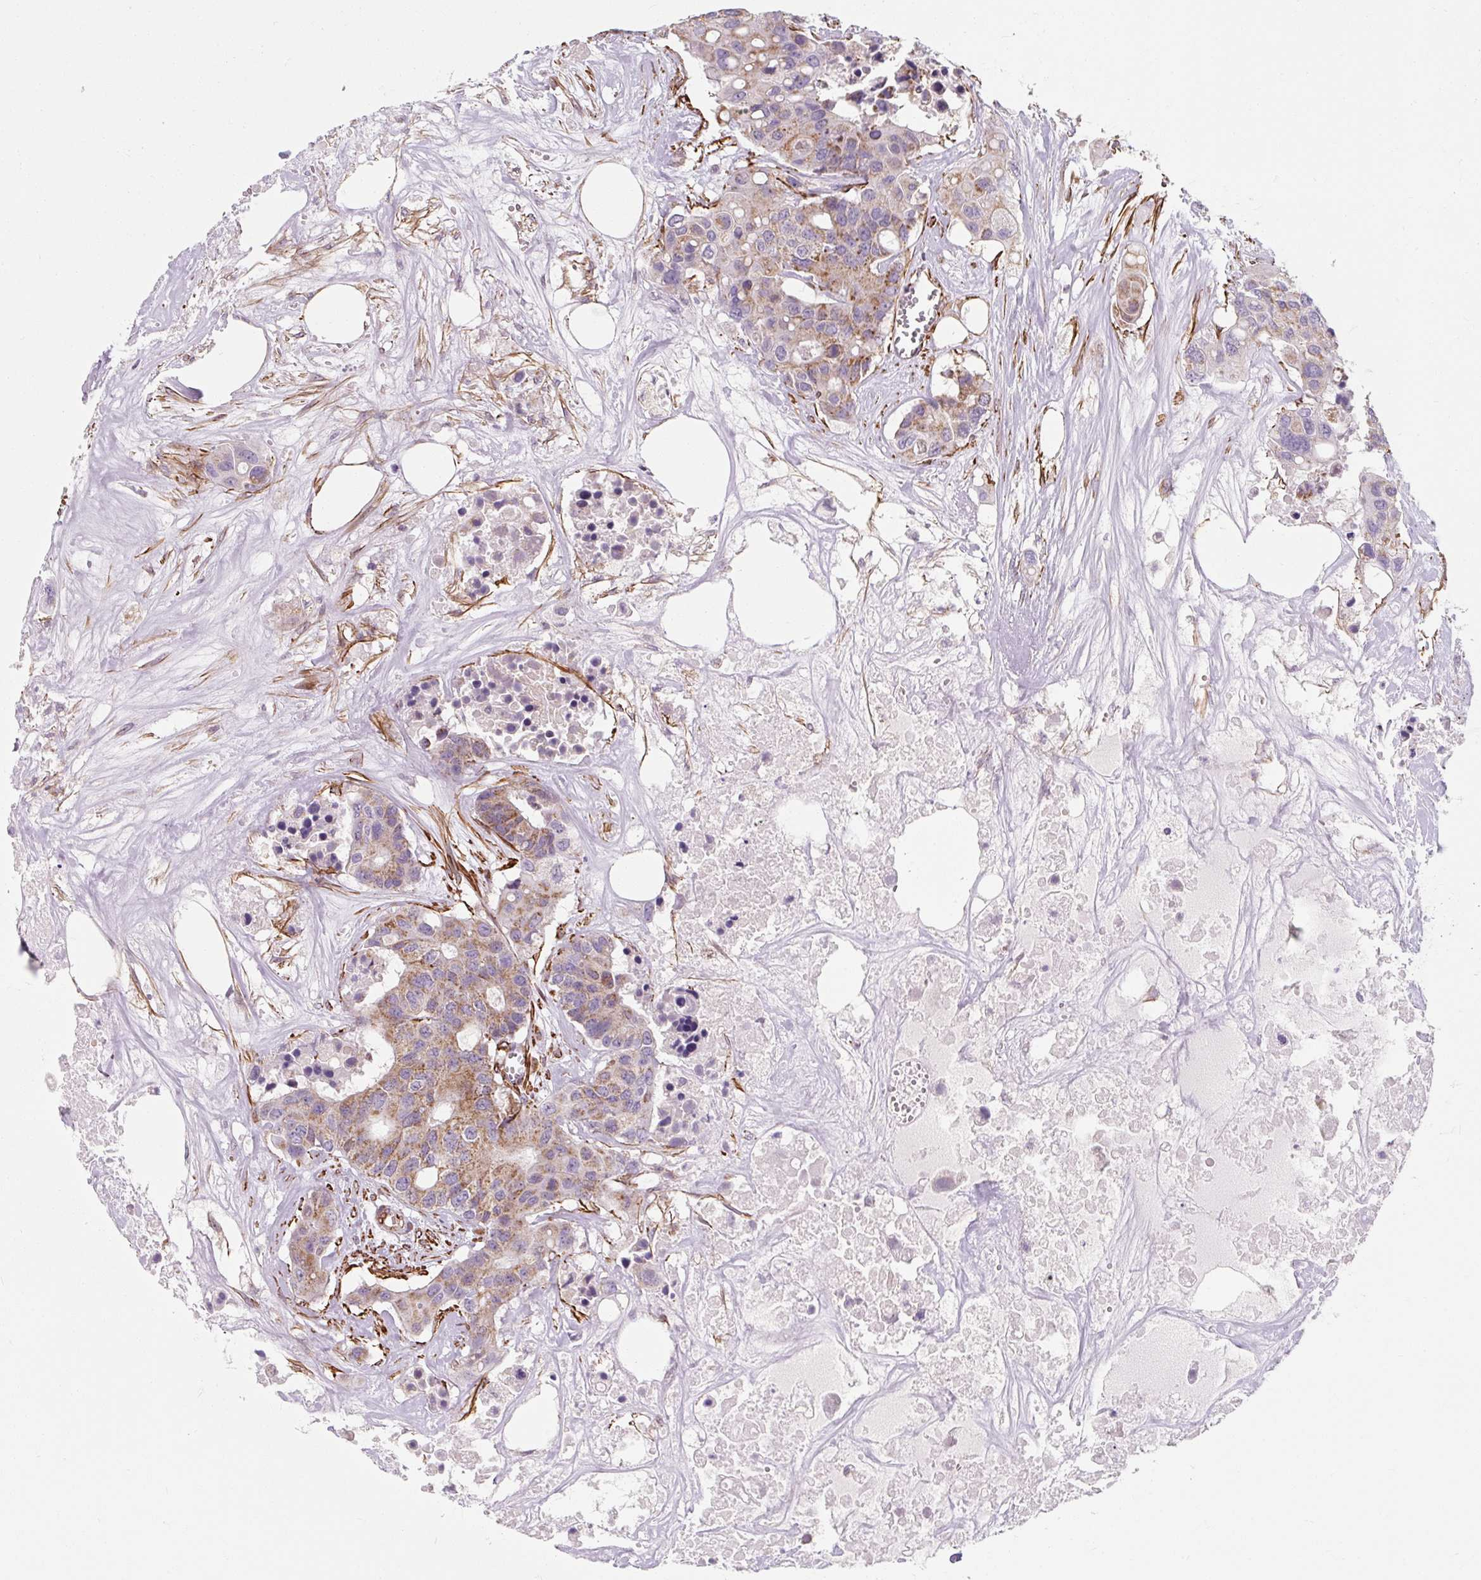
{"staining": {"intensity": "moderate", "quantity": "25%-75%", "location": "cytoplasmic/membranous"}, "tissue": "colorectal cancer", "cell_type": "Tumor cells", "image_type": "cancer", "snomed": [{"axis": "morphology", "description": "Adenocarcinoma, NOS"}, {"axis": "topography", "description": "Colon"}], "caption": "Immunohistochemical staining of human colorectal cancer reveals medium levels of moderate cytoplasmic/membranous protein staining in about 25%-75% of tumor cells. (Brightfield microscopy of DAB IHC at high magnification).", "gene": "MRPS5", "patient": {"sex": "male", "age": 77}}